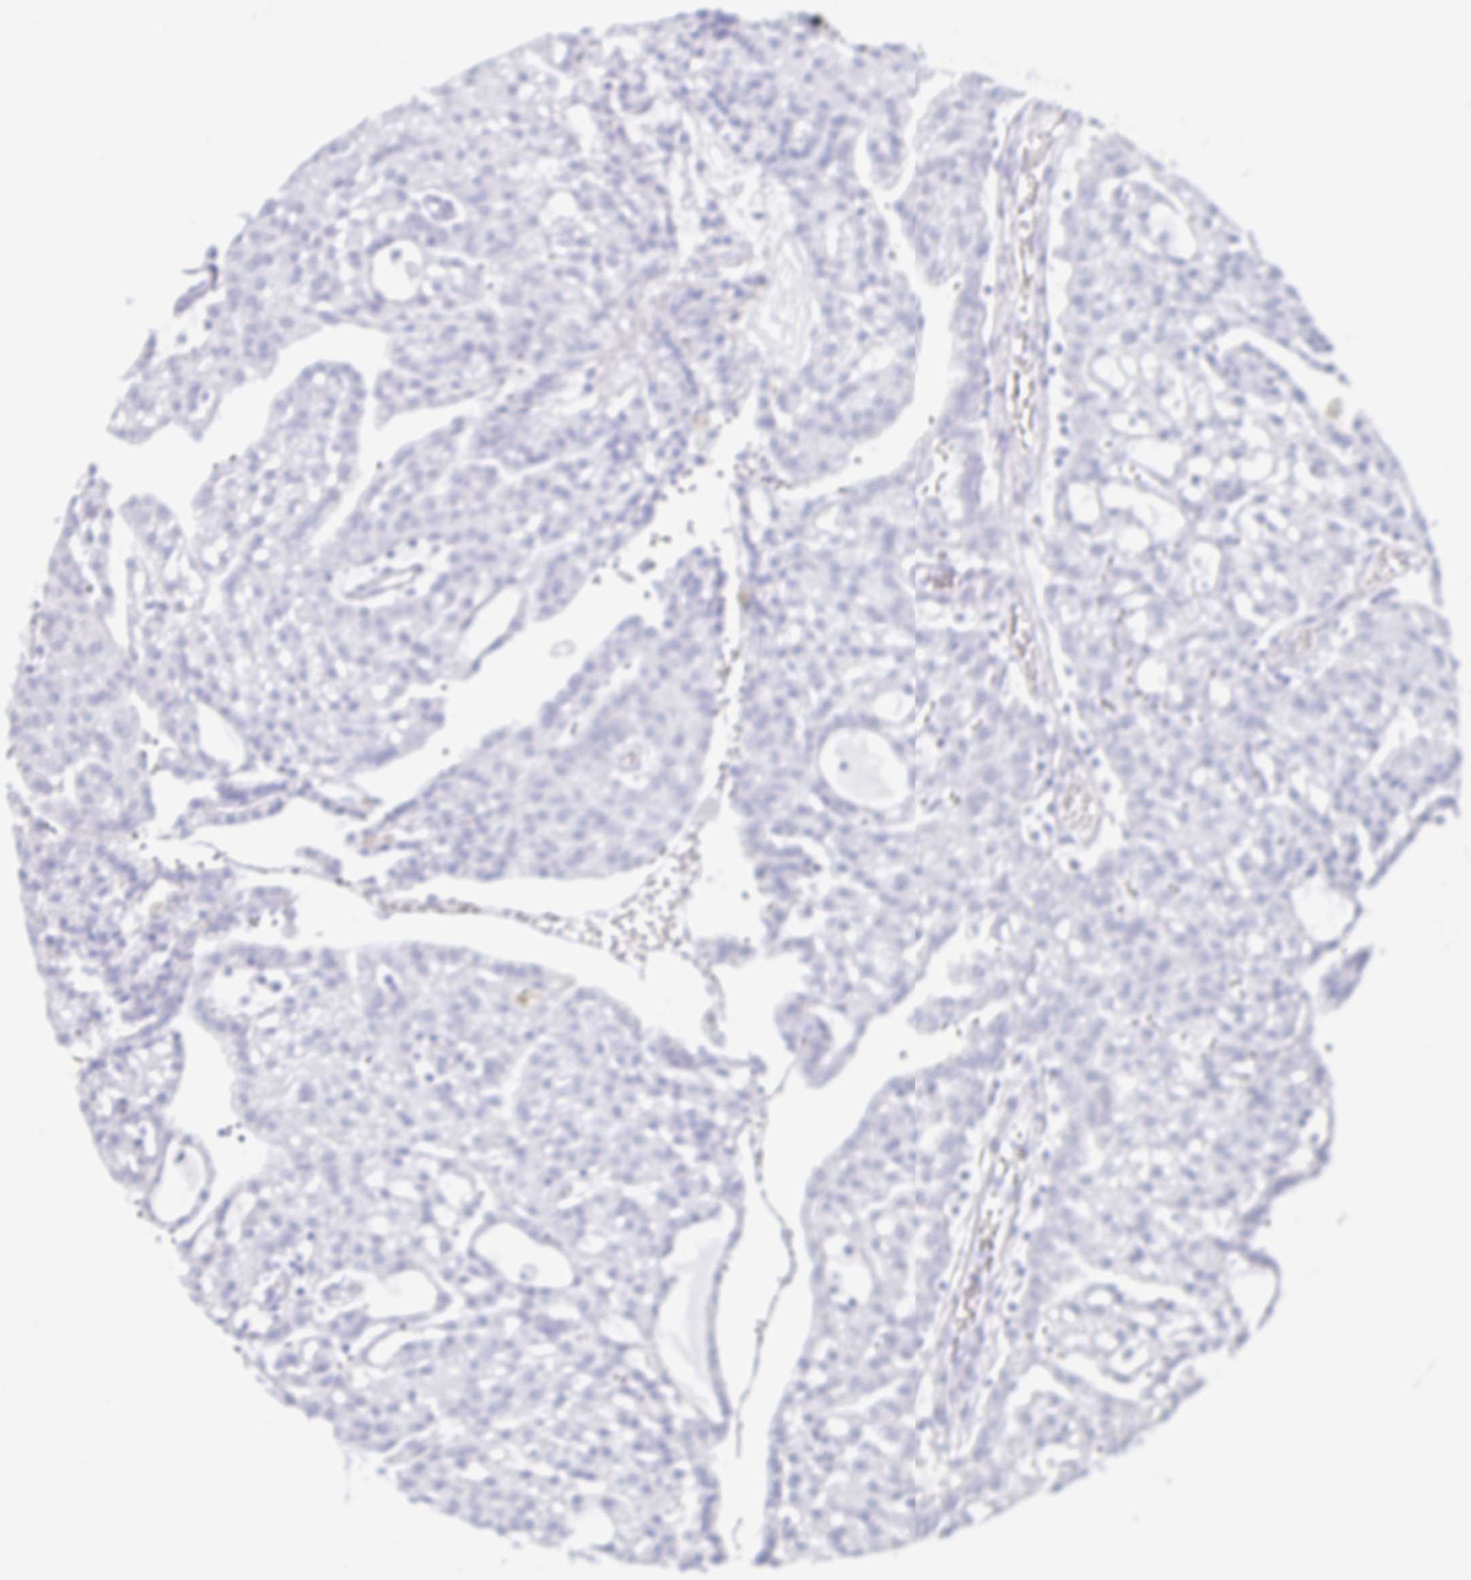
{"staining": {"intensity": "negative", "quantity": "none", "location": "none"}, "tissue": "renal cancer", "cell_type": "Tumor cells", "image_type": "cancer", "snomed": [{"axis": "morphology", "description": "Adenocarcinoma, NOS"}, {"axis": "topography", "description": "Kidney"}], "caption": "An immunohistochemistry (IHC) histopathology image of adenocarcinoma (renal) is shown. There is no staining in tumor cells of adenocarcinoma (renal).", "gene": "CHAT", "patient": {"sex": "male", "age": 63}}